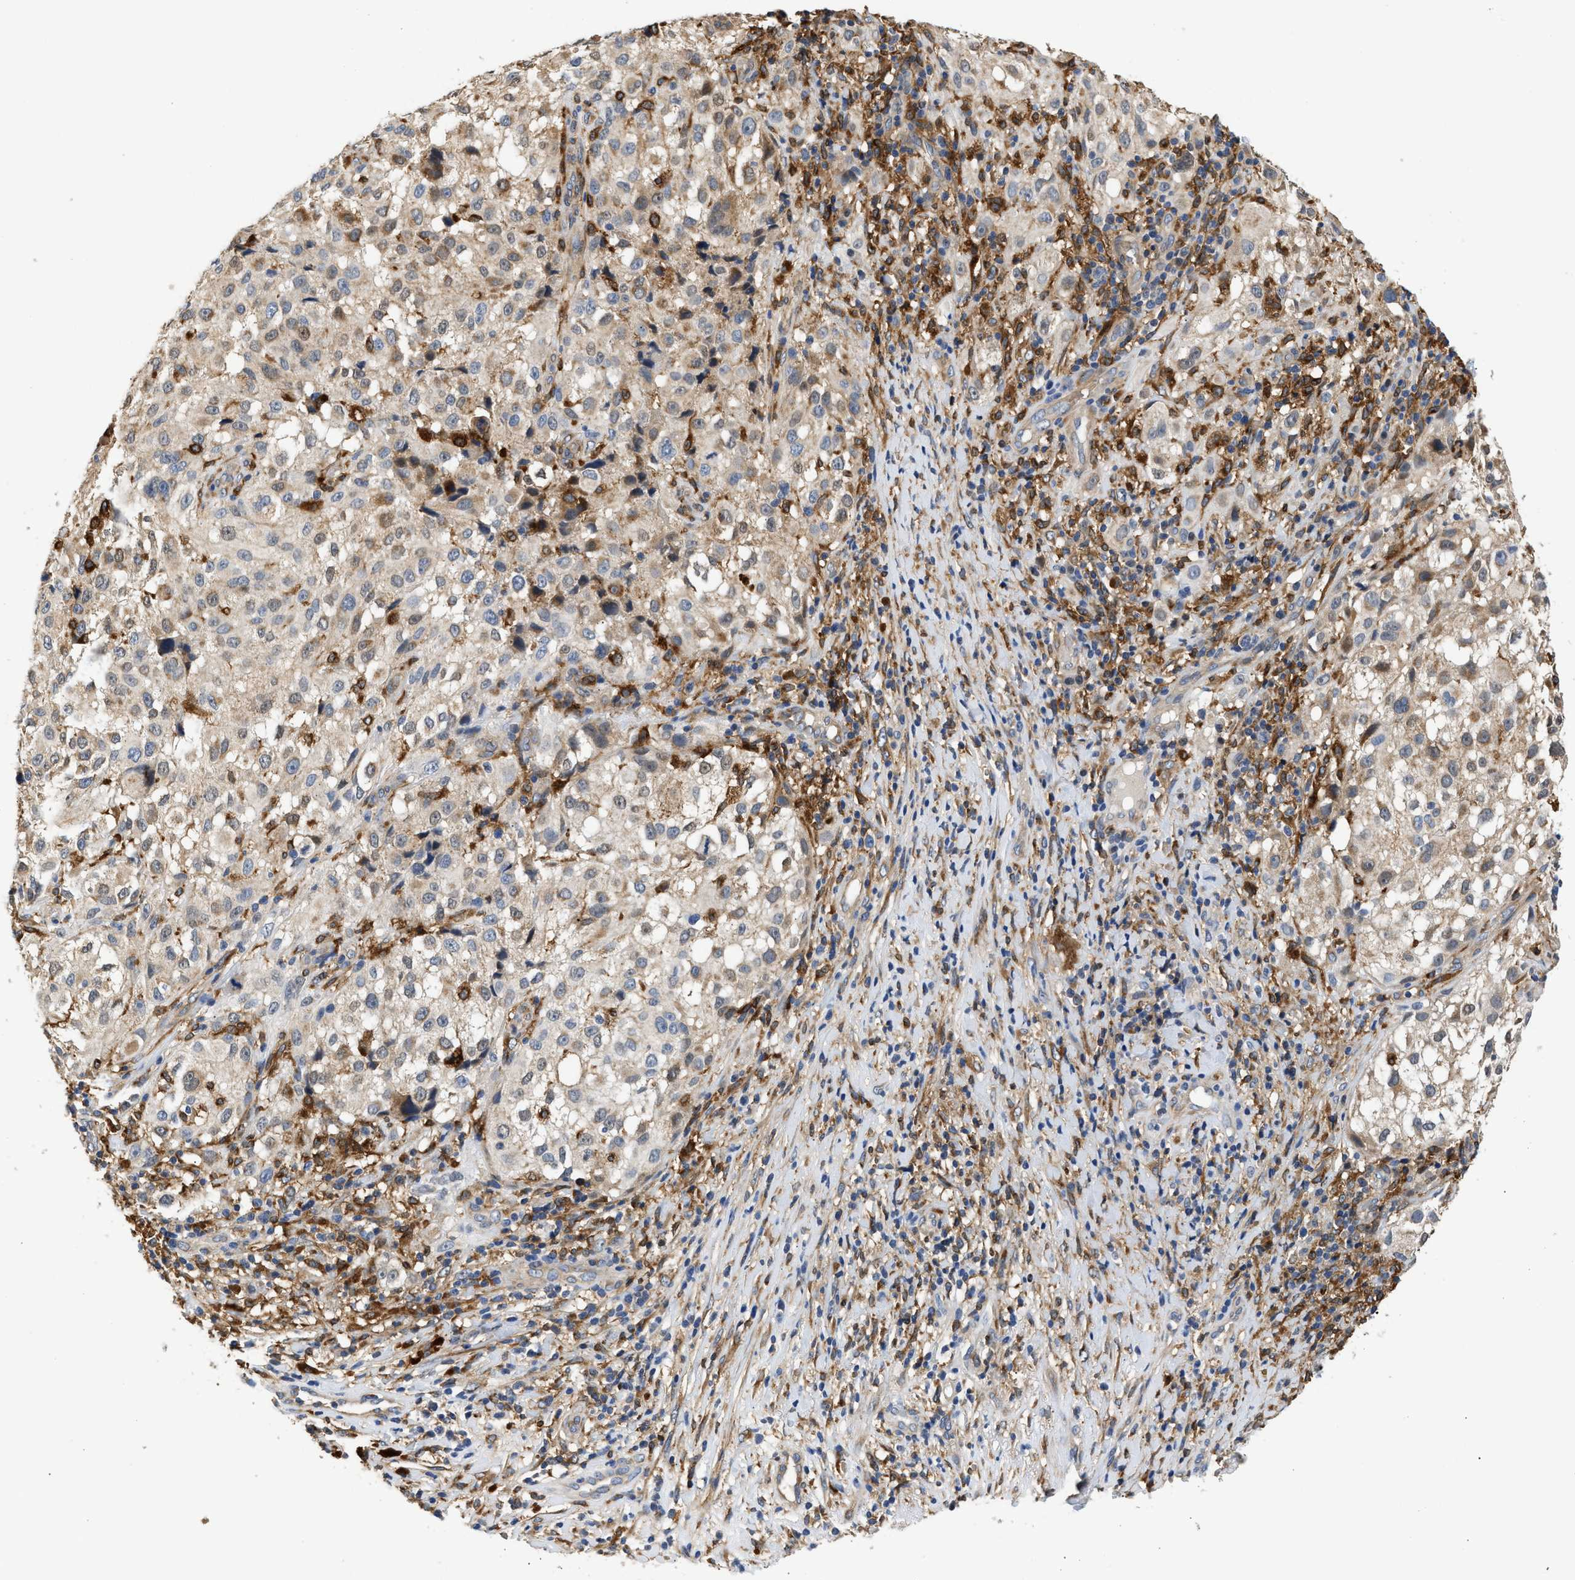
{"staining": {"intensity": "weak", "quantity": ">75%", "location": "cytoplasmic/membranous"}, "tissue": "melanoma", "cell_type": "Tumor cells", "image_type": "cancer", "snomed": [{"axis": "morphology", "description": "Necrosis, NOS"}, {"axis": "morphology", "description": "Malignant melanoma, NOS"}, {"axis": "topography", "description": "Skin"}], "caption": "Immunohistochemistry (IHC) (DAB) staining of malignant melanoma exhibits weak cytoplasmic/membranous protein staining in about >75% of tumor cells.", "gene": "RAB31", "patient": {"sex": "female", "age": 87}}